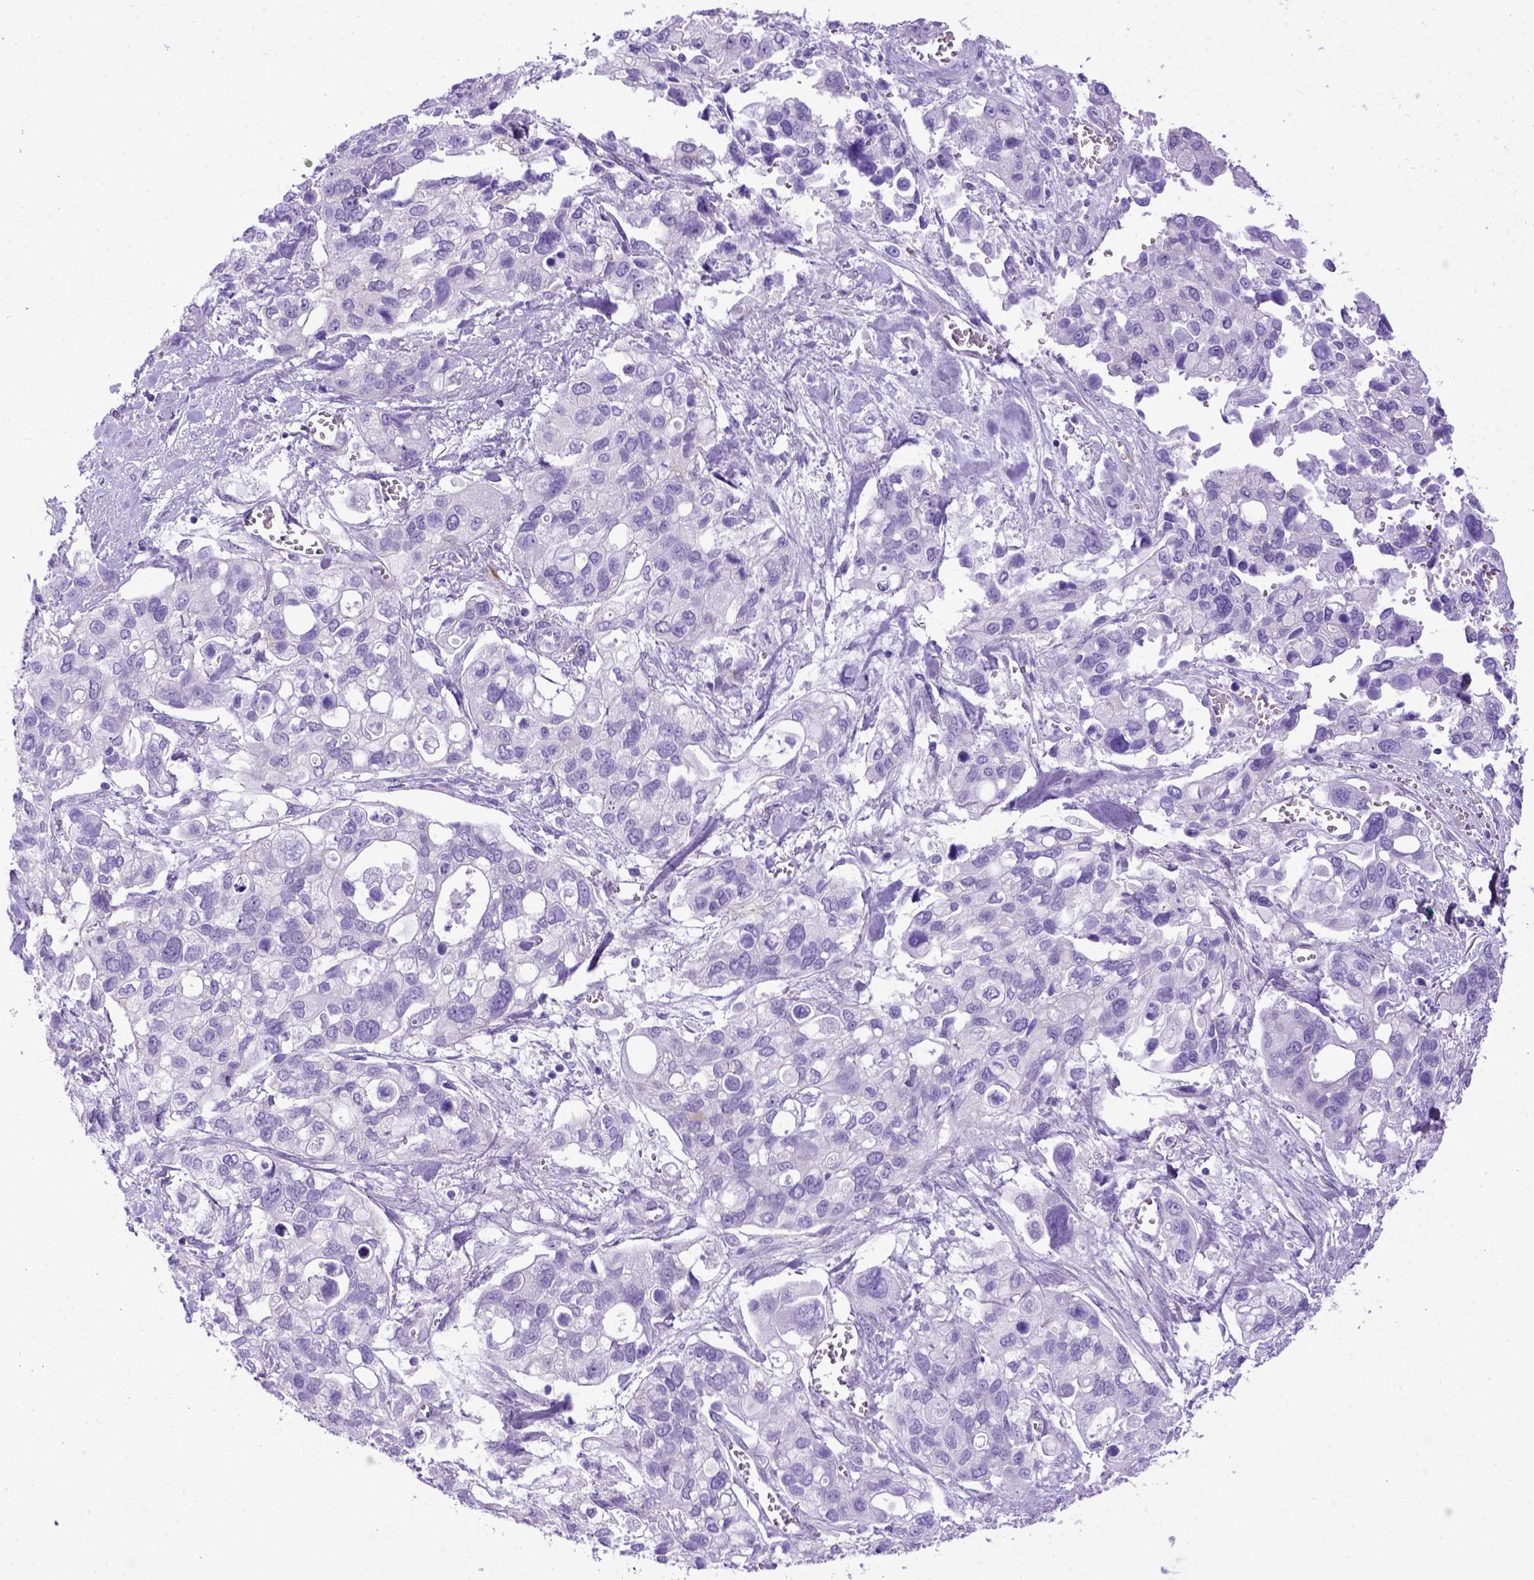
{"staining": {"intensity": "negative", "quantity": "none", "location": "none"}, "tissue": "stomach cancer", "cell_type": "Tumor cells", "image_type": "cancer", "snomed": [{"axis": "morphology", "description": "Adenocarcinoma, NOS"}, {"axis": "topography", "description": "Stomach, upper"}], "caption": "There is no significant expression in tumor cells of stomach cancer. The staining was performed using DAB to visualize the protein expression in brown, while the nuclei were stained in blue with hematoxylin (Magnification: 20x).", "gene": "ADAM12", "patient": {"sex": "female", "age": 81}}